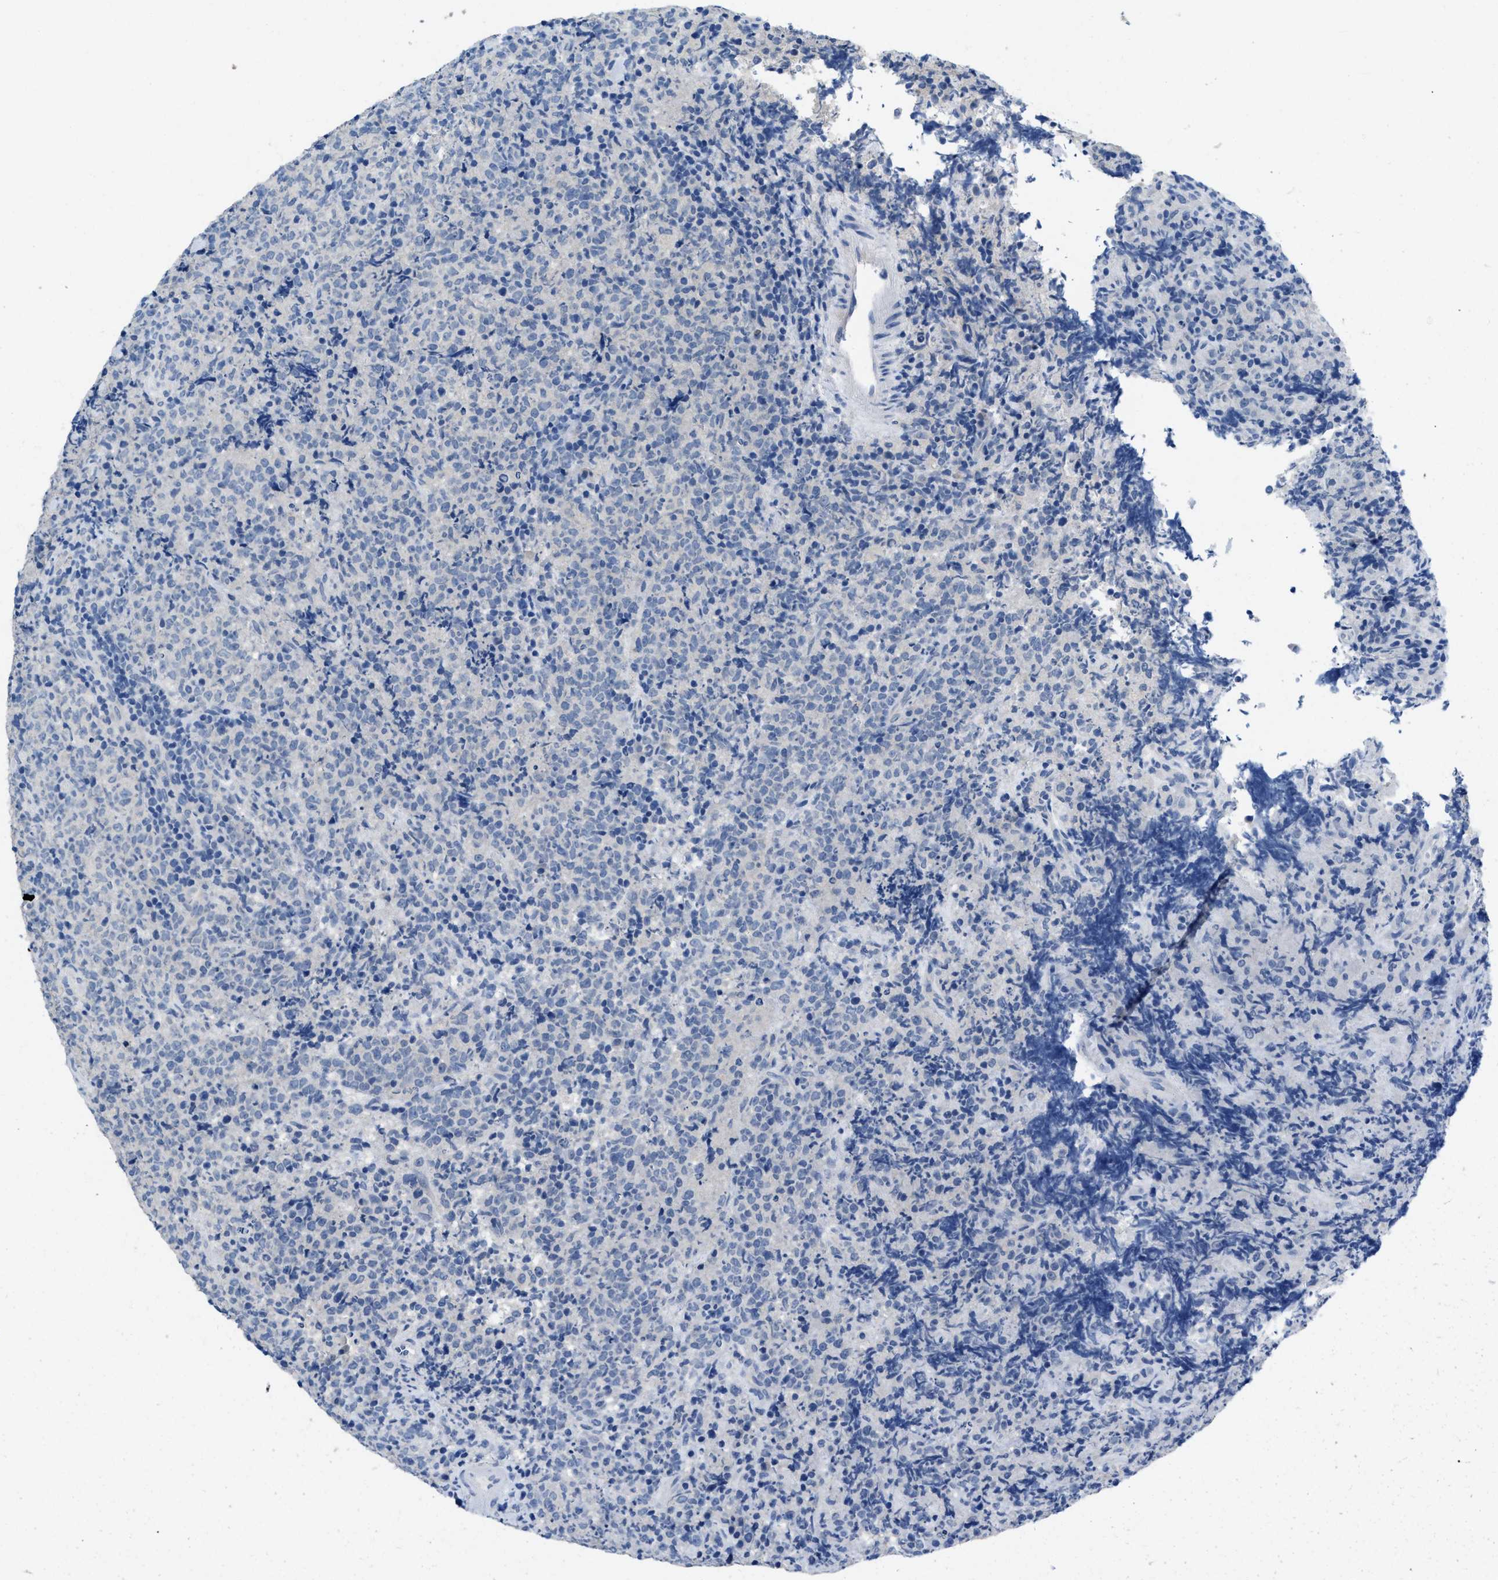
{"staining": {"intensity": "negative", "quantity": "none", "location": "none"}, "tissue": "lymphoma", "cell_type": "Tumor cells", "image_type": "cancer", "snomed": [{"axis": "morphology", "description": "Malignant lymphoma, non-Hodgkin's type, High grade"}, {"axis": "topography", "description": "Tonsil"}], "caption": "Immunohistochemical staining of malignant lymphoma, non-Hodgkin's type (high-grade) displays no significant expression in tumor cells.", "gene": "PYY", "patient": {"sex": "female", "age": 36}}